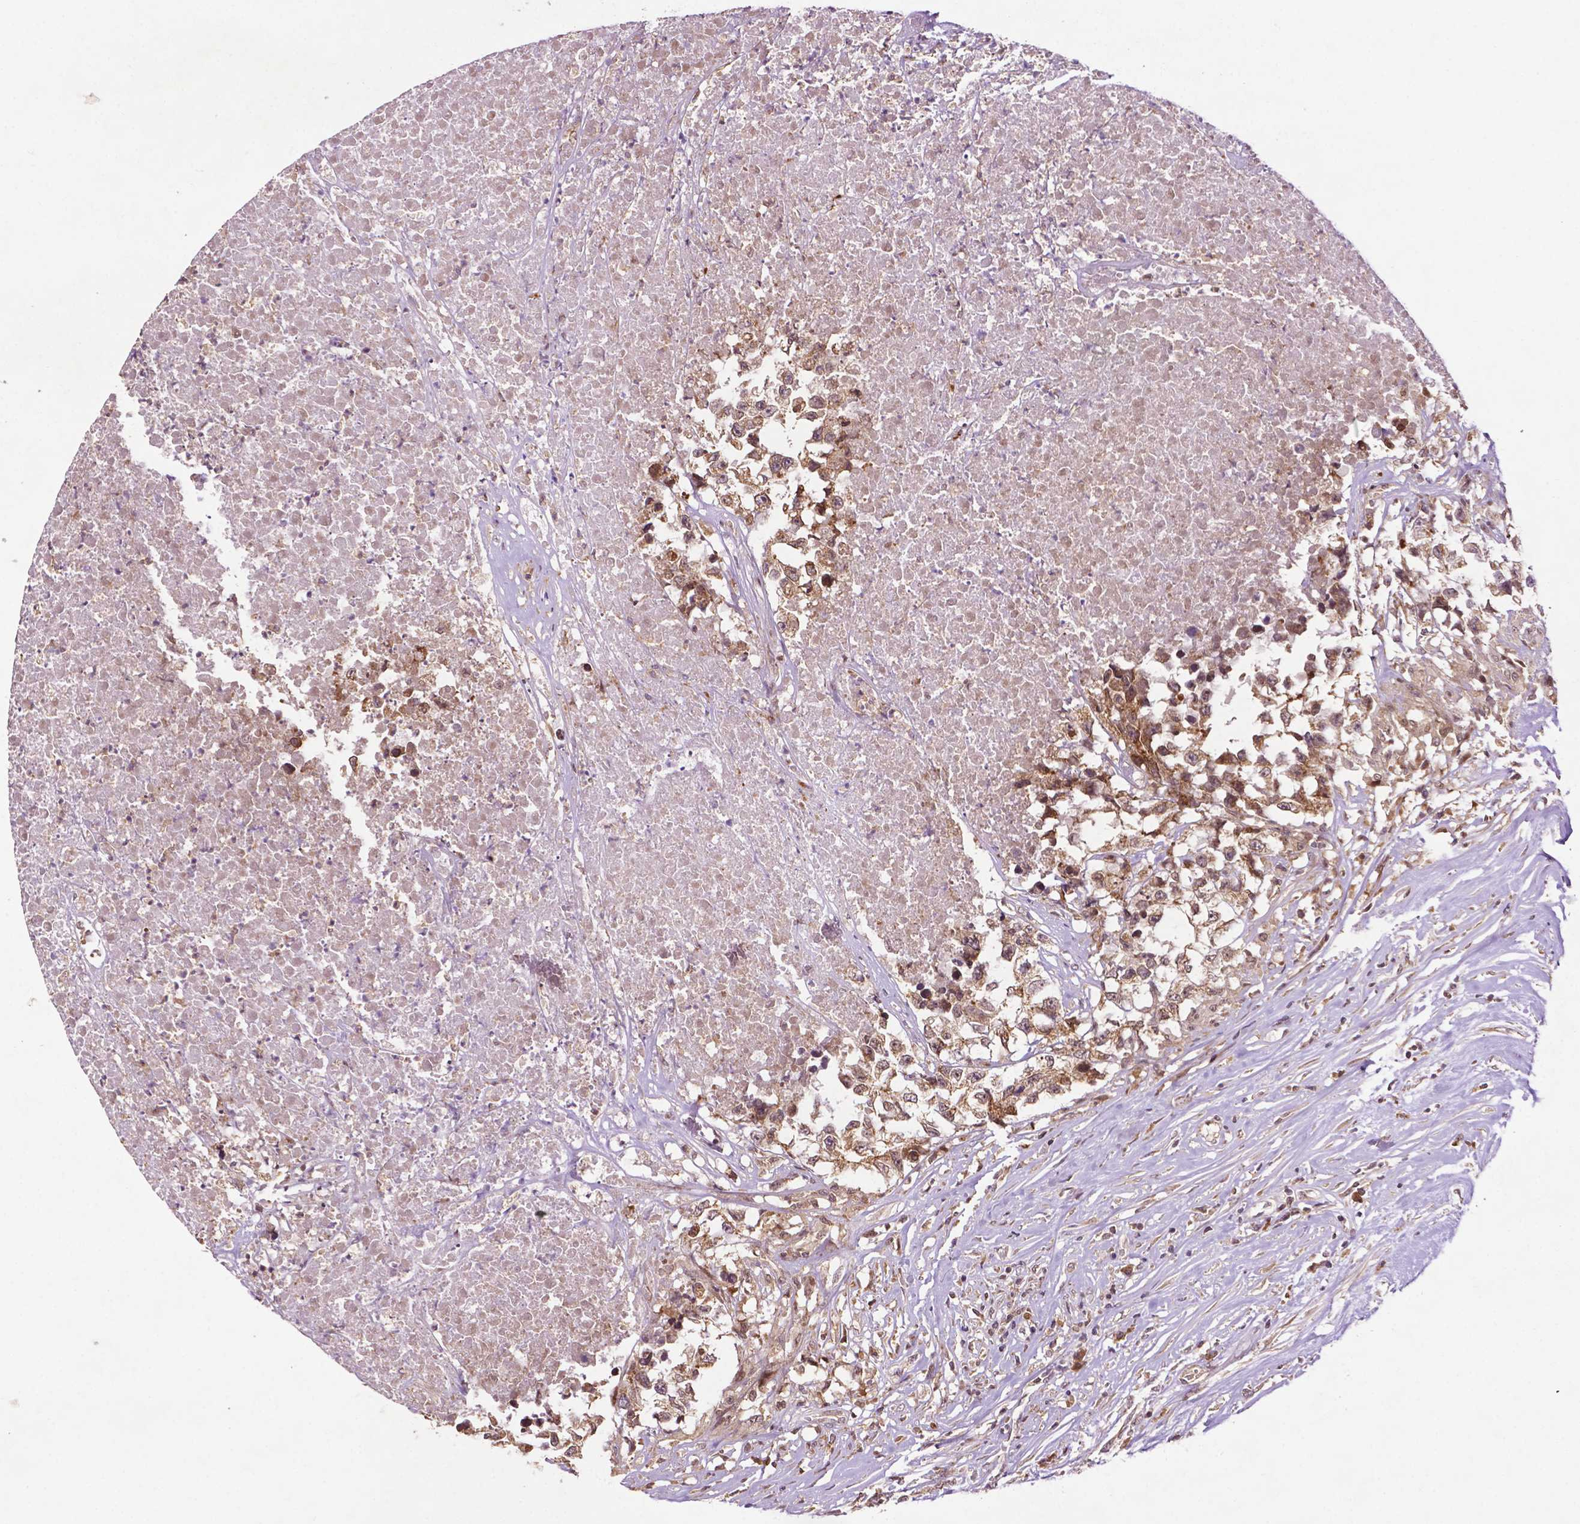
{"staining": {"intensity": "weak", "quantity": ">75%", "location": "cytoplasmic/membranous"}, "tissue": "testis cancer", "cell_type": "Tumor cells", "image_type": "cancer", "snomed": [{"axis": "morphology", "description": "Carcinoma, Embryonal, NOS"}, {"axis": "topography", "description": "Testis"}], "caption": "Protein staining by immunohistochemistry shows weak cytoplasmic/membranous positivity in about >75% of tumor cells in testis embryonal carcinoma.", "gene": "TMX2", "patient": {"sex": "male", "age": 83}}